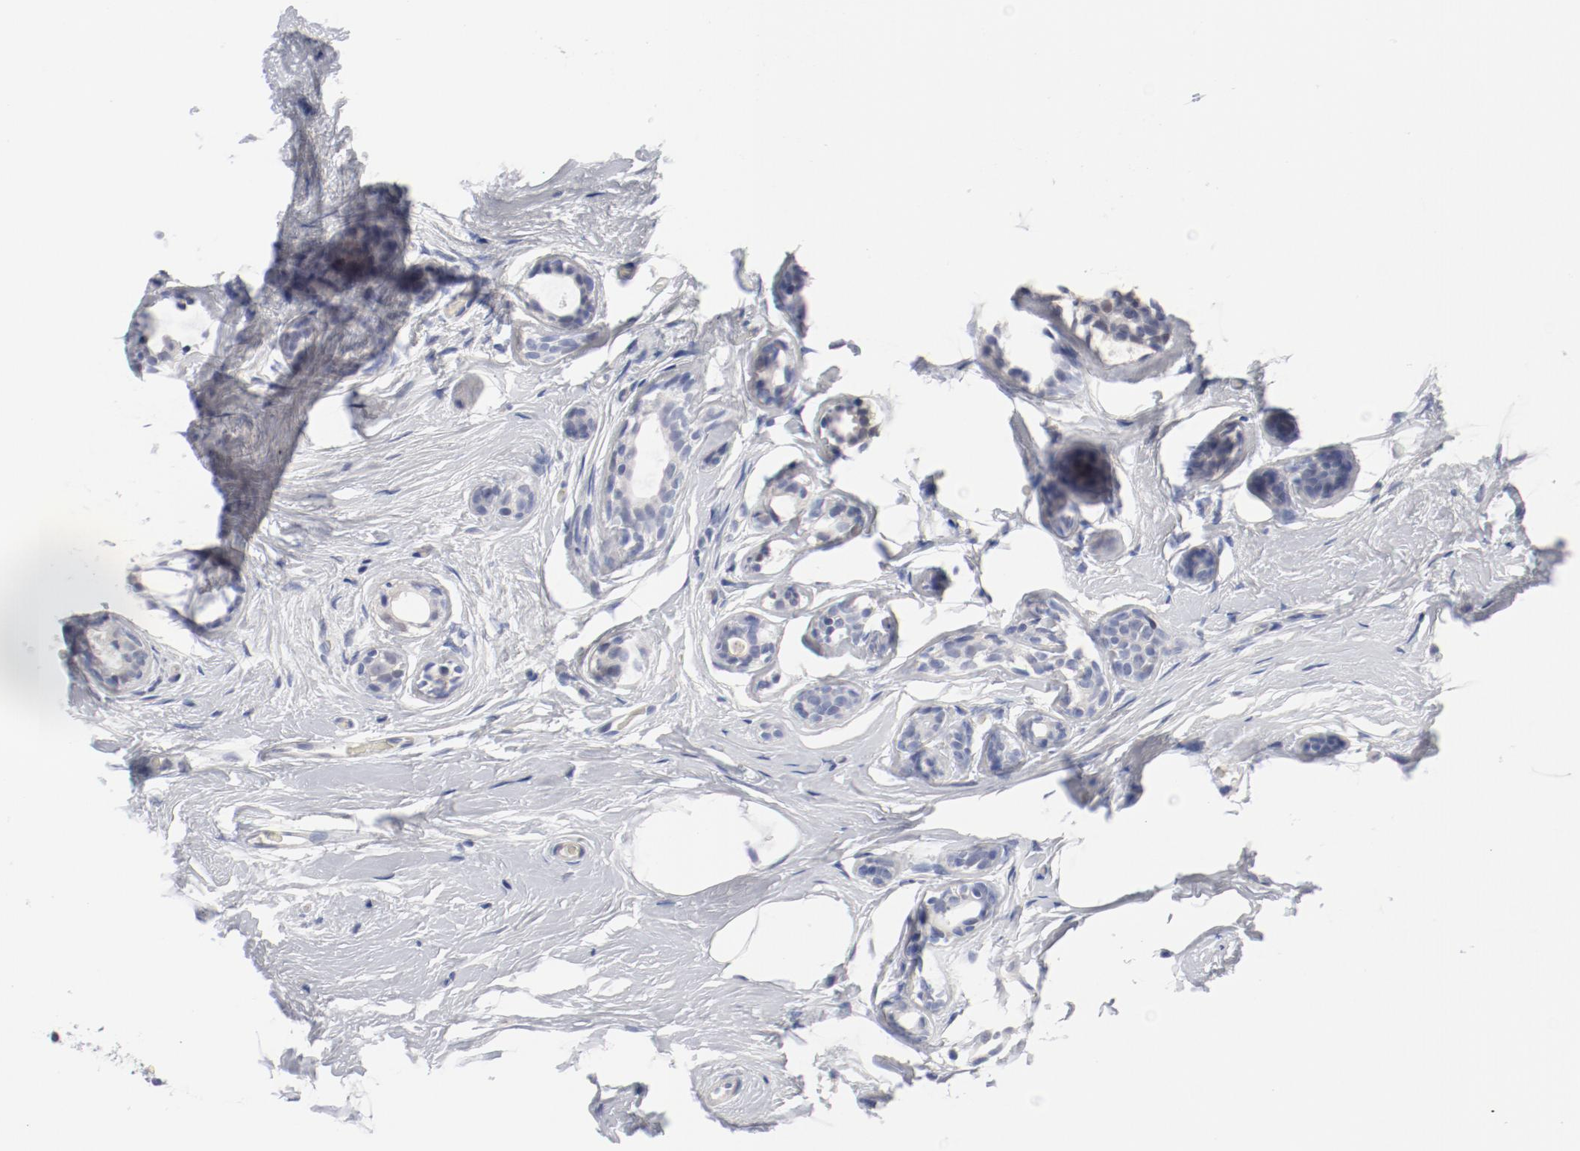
{"staining": {"intensity": "negative", "quantity": "none", "location": "none"}, "tissue": "breast cancer", "cell_type": "Tumor cells", "image_type": "cancer", "snomed": [{"axis": "morphology", "description": "Lobular carcinoma"}, {"axis": "topography", "description": "Breast"}], "caption": "There is no significant expression in tumor cells of breast lobular carcinoma.", "gene": "KCNK13", "patient": {"sex": "female", "age": 60}}